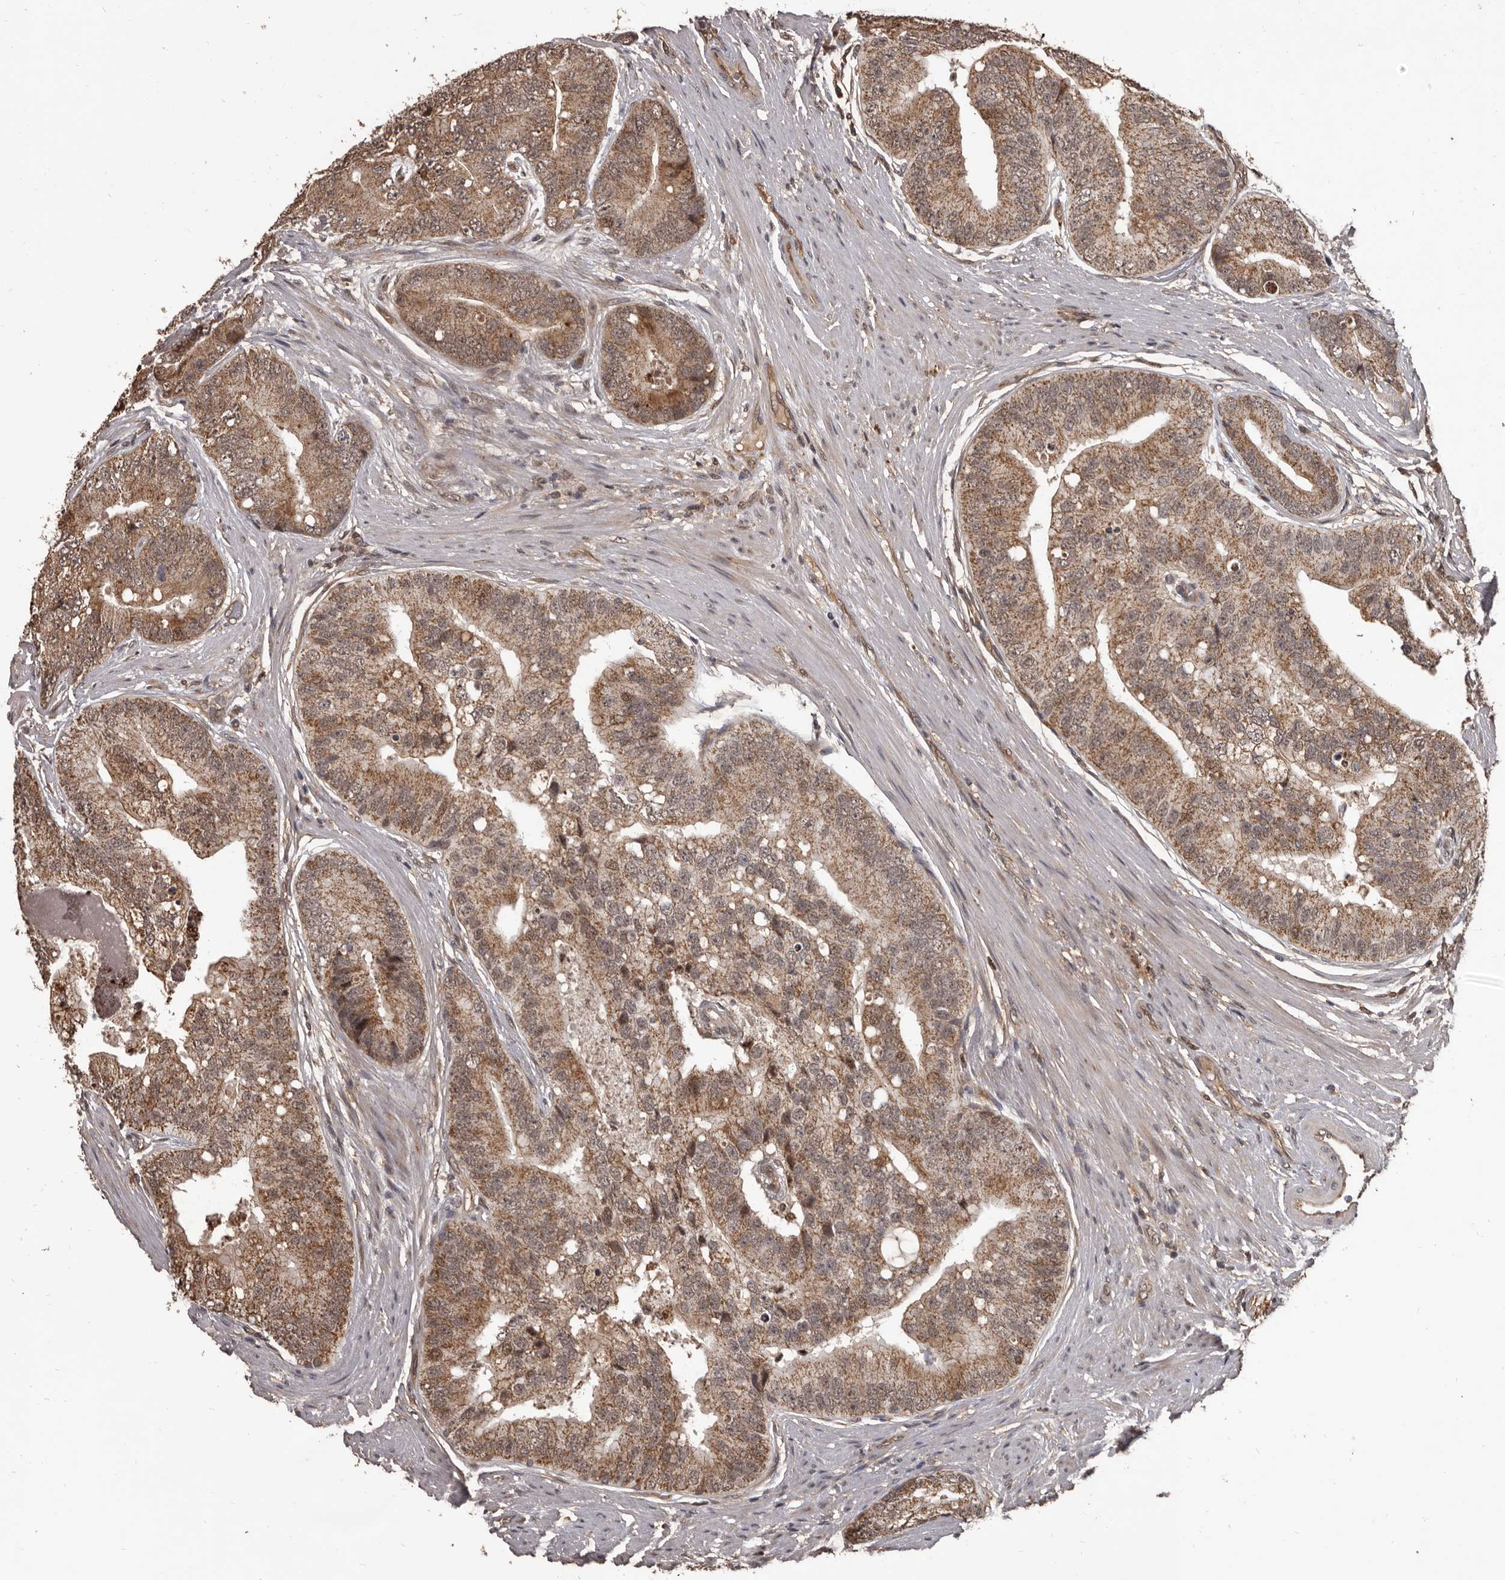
{"staining": {"intensity": "moderate", "quantity": ">75%", "location": "cytoplasmic/membranous"}, "tissue": "prostate cancer", "cell_type": "Tumor cells", "image_type": "cancer", "snomed": [{"axis": "morphology", "description": "Adenocarcinoma, High grade"}, {"axis": "topography", "description": "Prostate"}], "caption": "Prostate adenocarcinoma (high-grade) stained for a protein (brown) reveals moderate cytoplasmic/membranous positive staining in about >75% of tumor cells.", "gene": "AHR", "patient": {"sex": "male", "age": 70}}